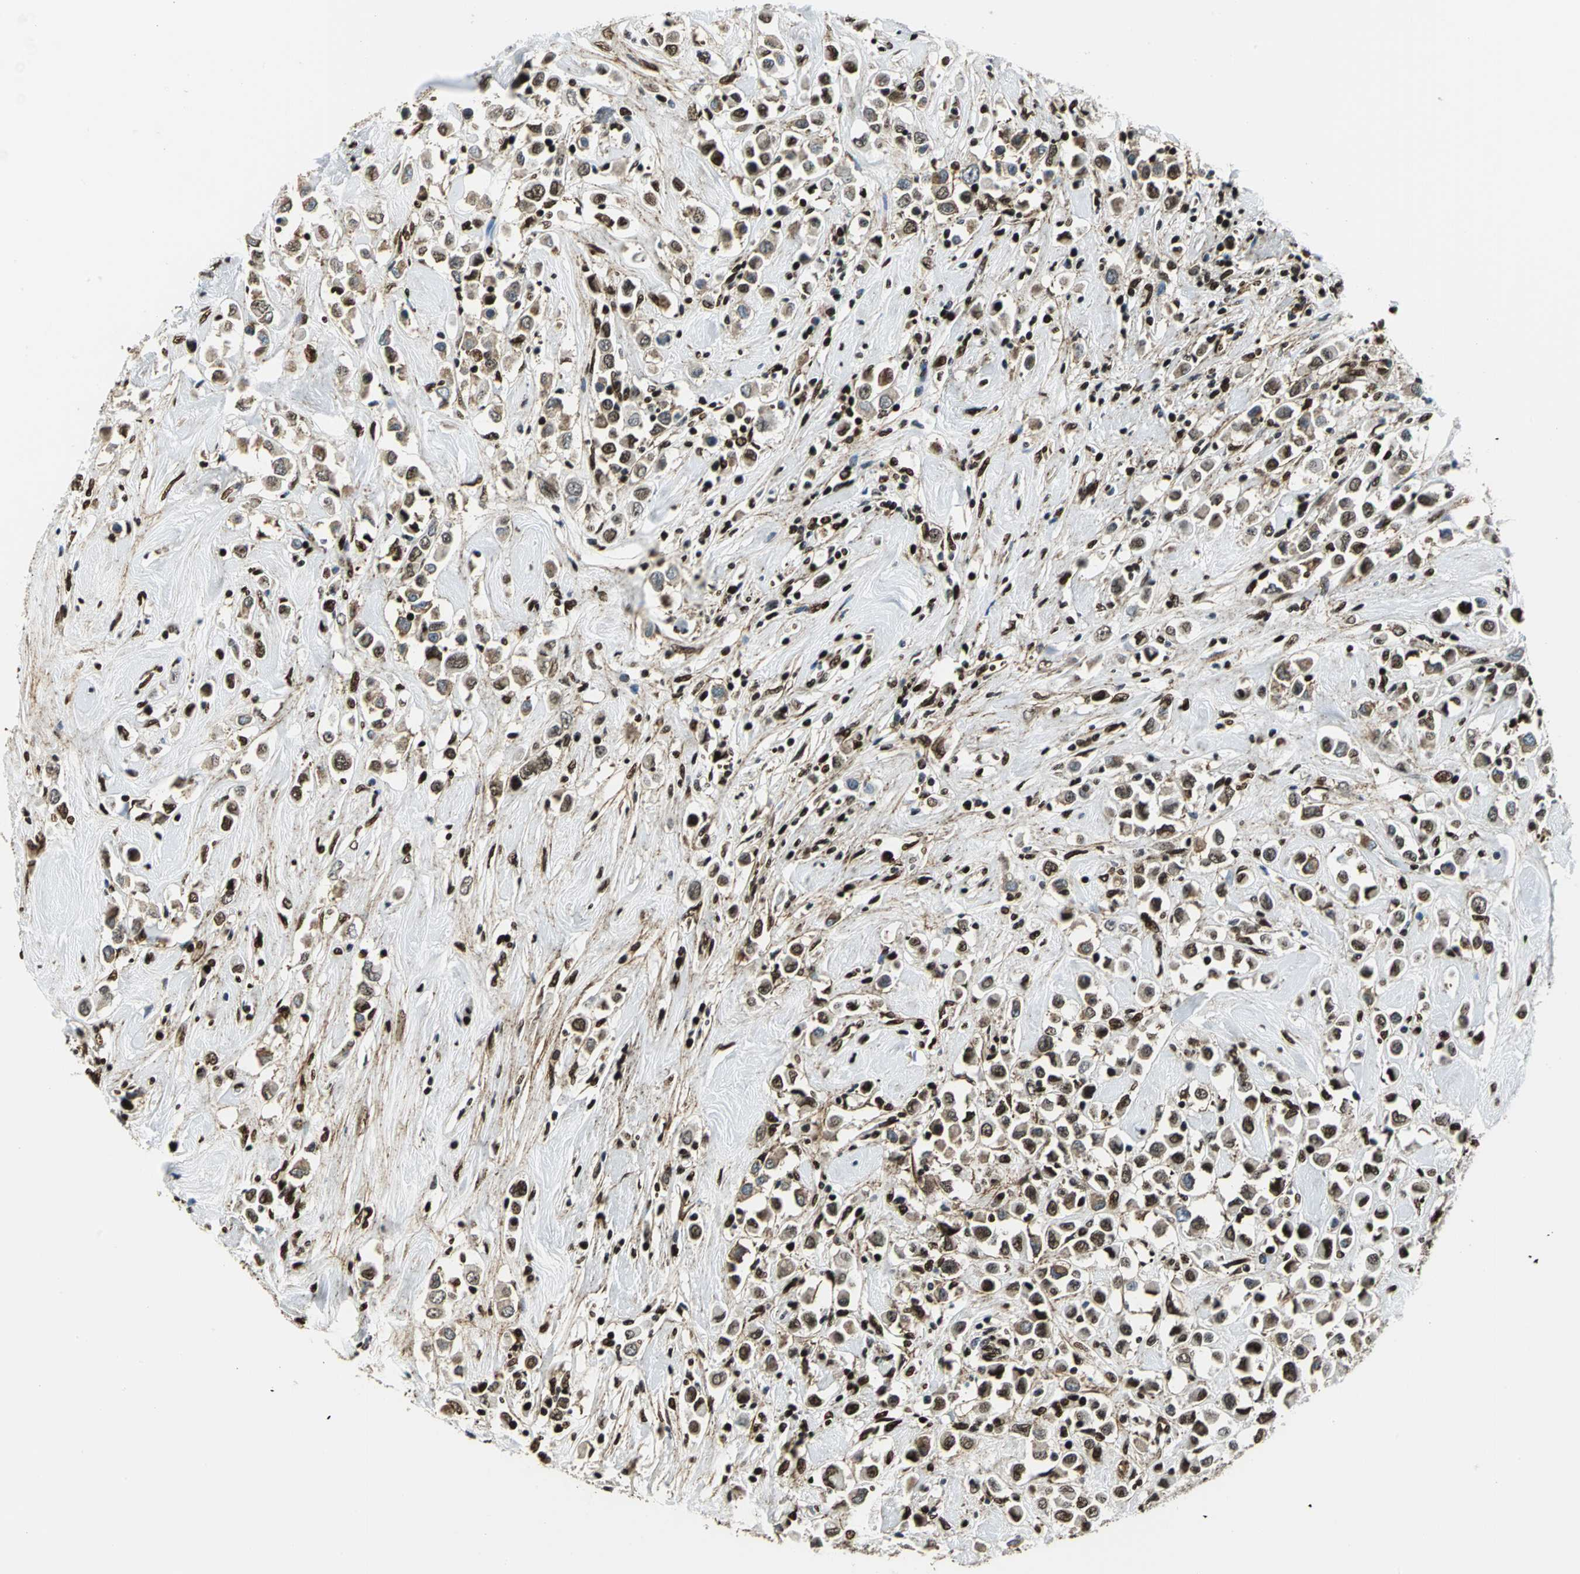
{"staining": {"intensity": "moderate", "quantity": ">75%", "location": "cytoplasmic/membranous,nuclear"}, "tissue": "breast cancer", "cell_type": "Tumor cells", "image_type": "cancer", "snomed": [{"axis": "morphology", "description": "Duct carcinoma"}, {"axis": "topography", "description": "Breast"}], "caption": "Brown immunohistochemical staining in human infiltrating ductal carcinoma (breast) reveals moderate cytoplasmic/membranous and nuclear positivity in approximately >75% of tumor cells.", "gene": "APEX1", "patient": {"sex": "female", "age": 61}}